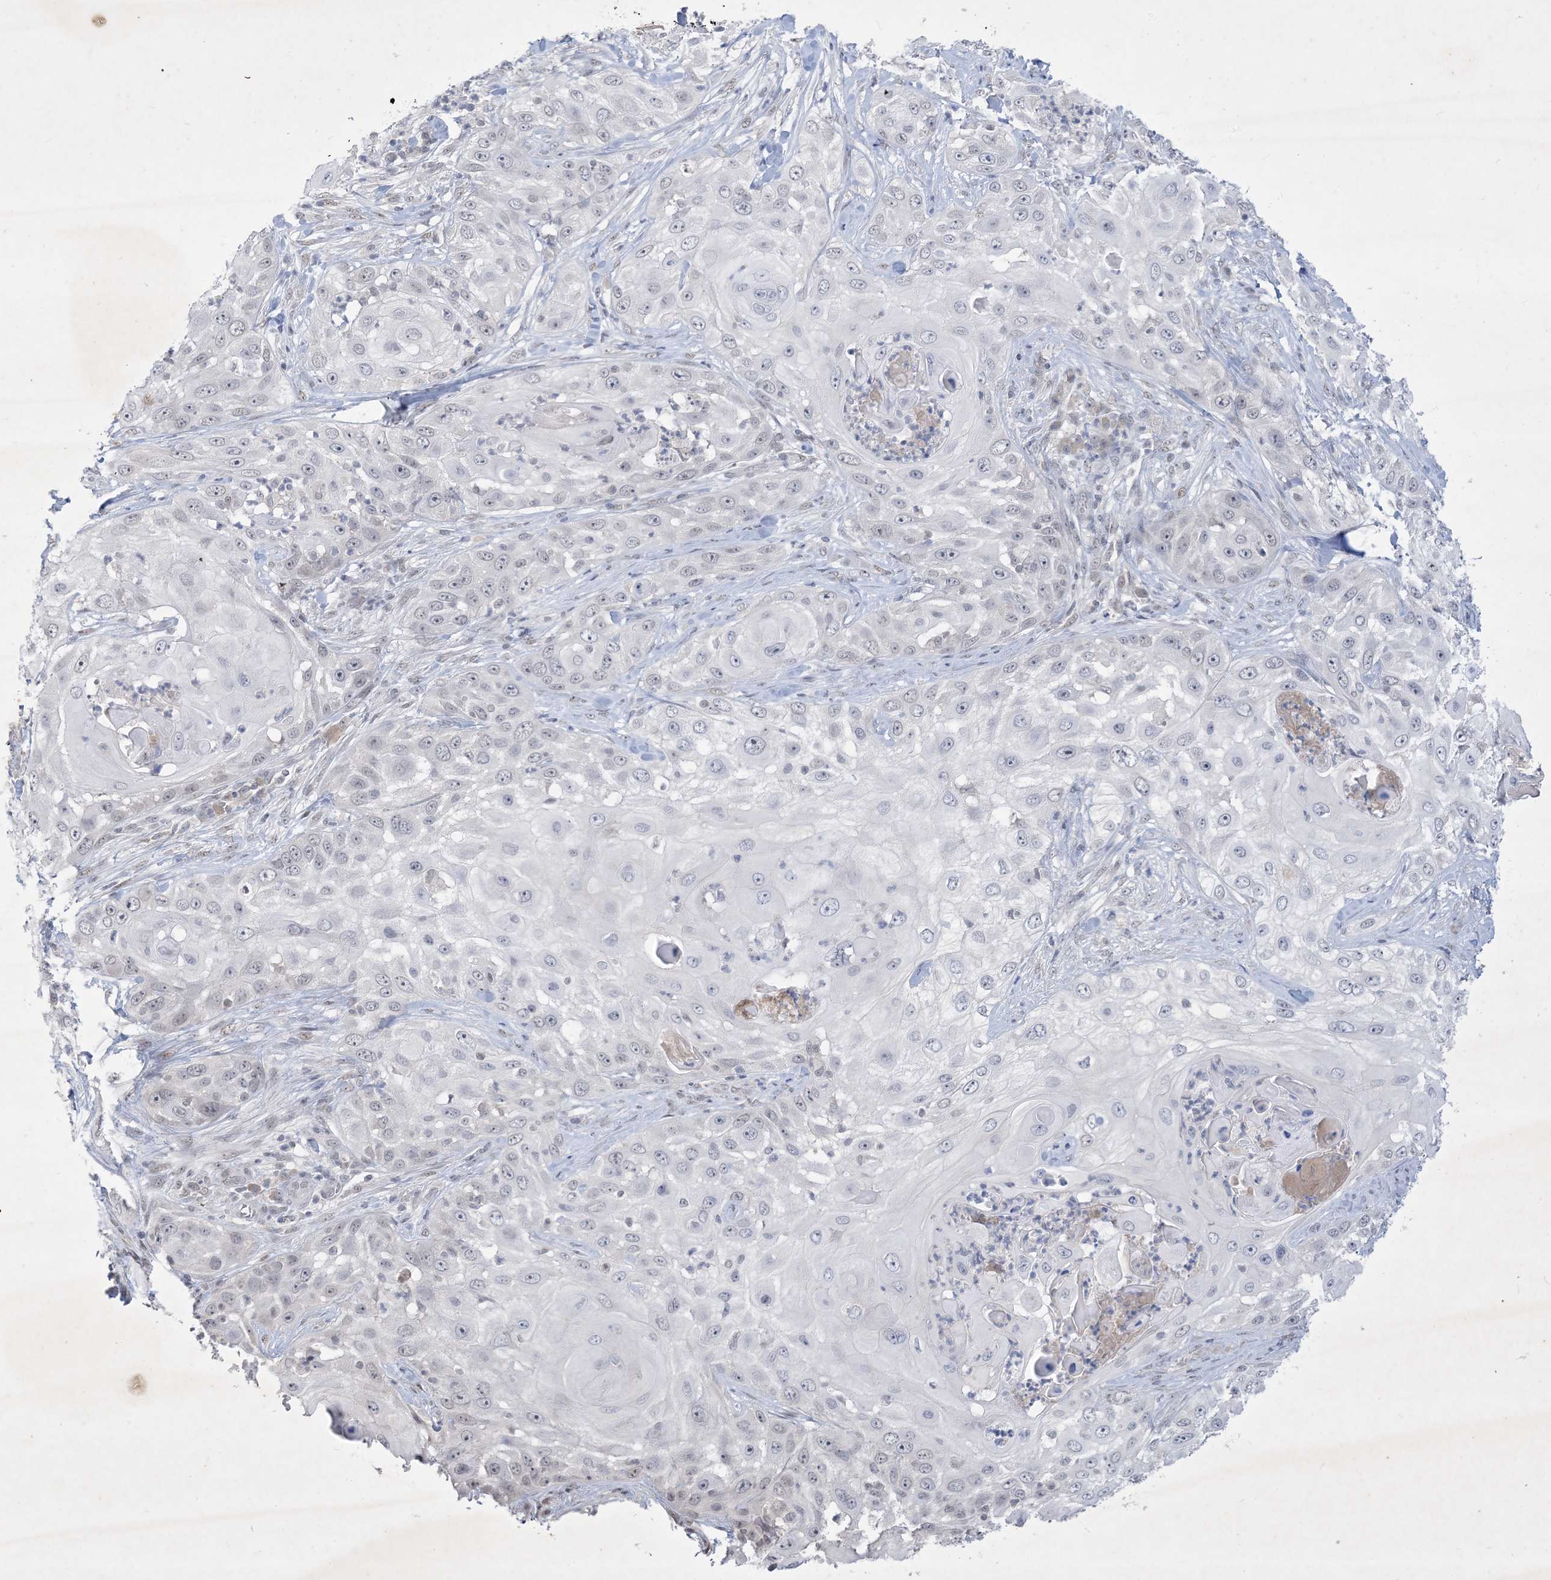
{"staining": {"intensity": "weak", "quantity": "<25%", "location": "nuclear"}, "tissue": "skin cancer", "cell_type": "Tumor cells", "image_type": "cancer", "snomed": [{"axis": "morphology", "description": "Squamous cell carcinoma, NOS"}, {"axis": "topography", "description": "Skin"}], "caption": "Photomicrograph shows no significant protein staining in tumor cells of skin squamous cell carcinoma.", "gene": "ZNF674", "patient": {"sex": "female", "age": 44}}